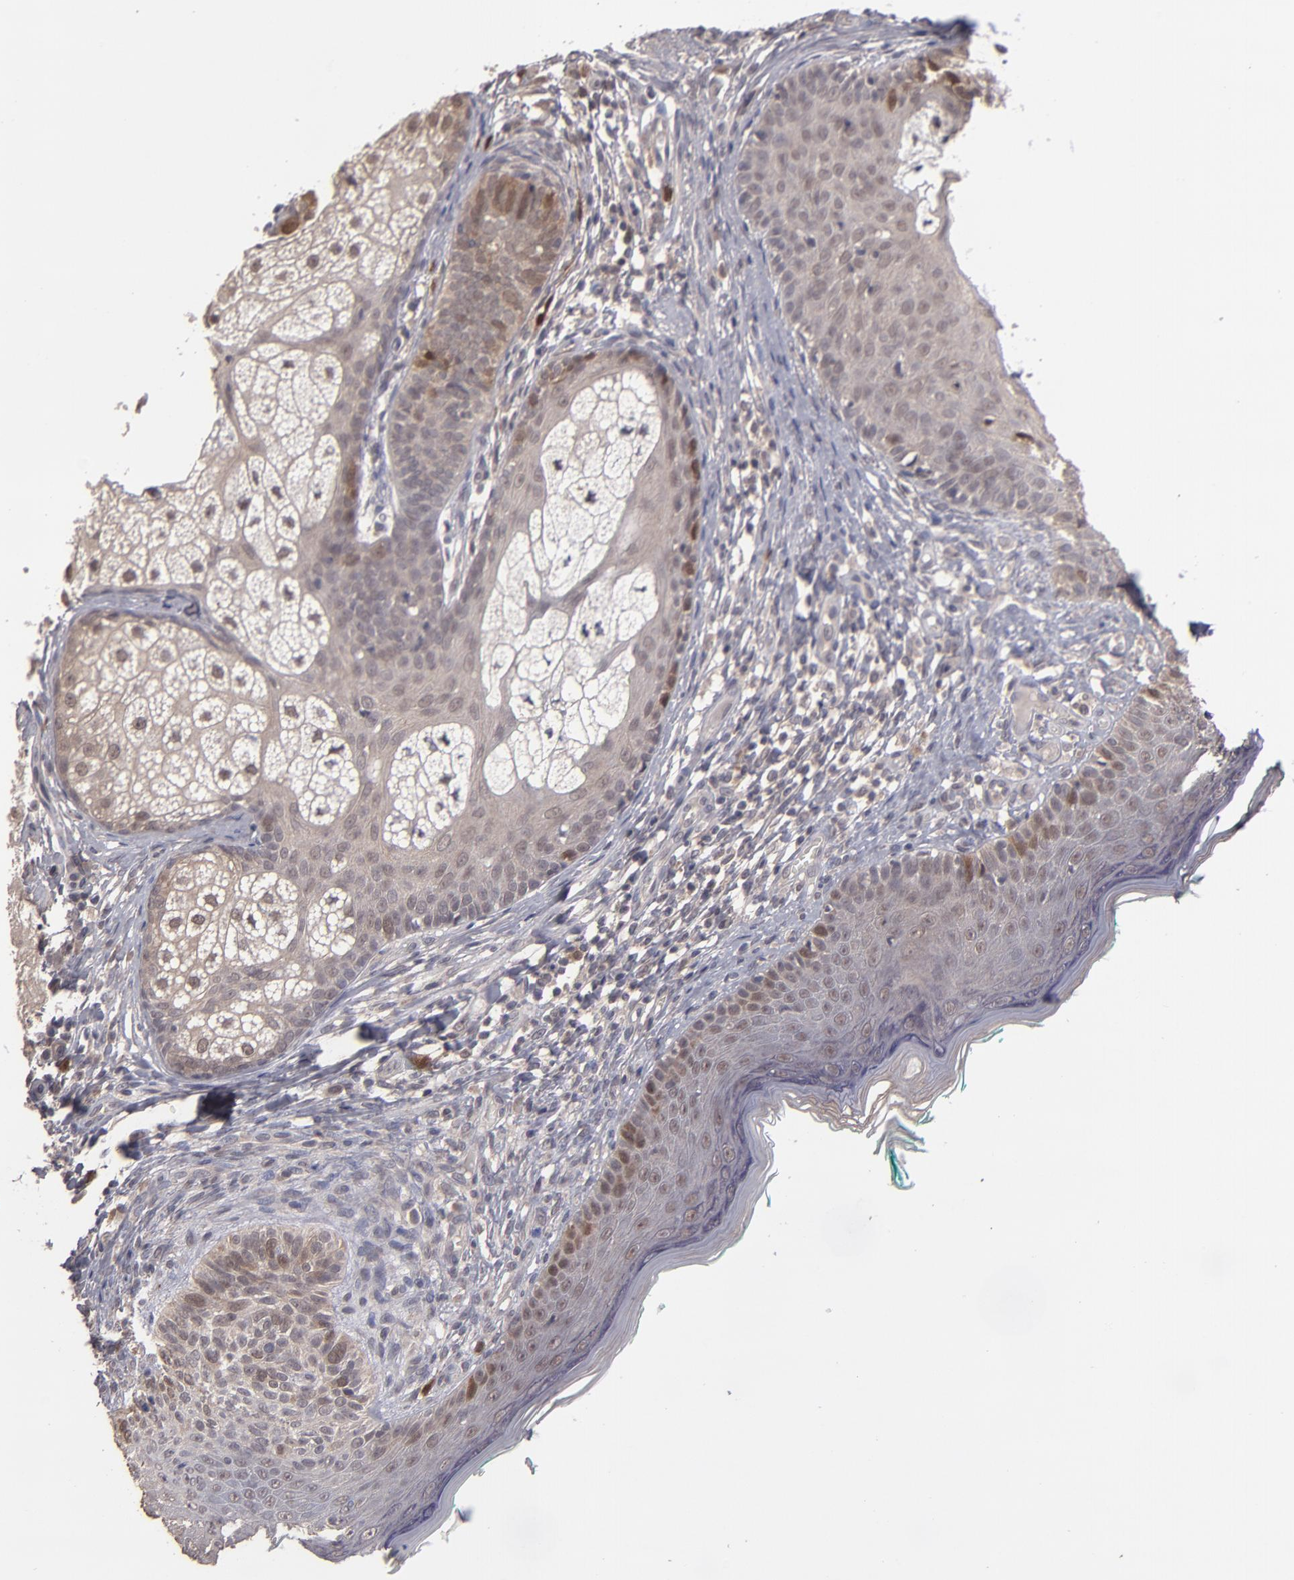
{"staining": {"intensity": "weak", "quantity": ">75%", "location": "cytoplasmic/membranous"}, "tissue": "skin cancer", "cell_type": "Tumor cells", "image_type": "cancer", "snomed": [{"axis": "morphology", "description": "Normal tissue, NOS"}, {"axis": "morphology", "description": "Basal cell carcinoma"}, {"axis": "topography", "description": "Skin"}], "caption": "Tumor cells display low levels of weak cytoplasmic/membranous staining in approximately >75% of cells in skin cancer.", "gene": "TYMS", "patient": {"sex": "male", "age": 76}}